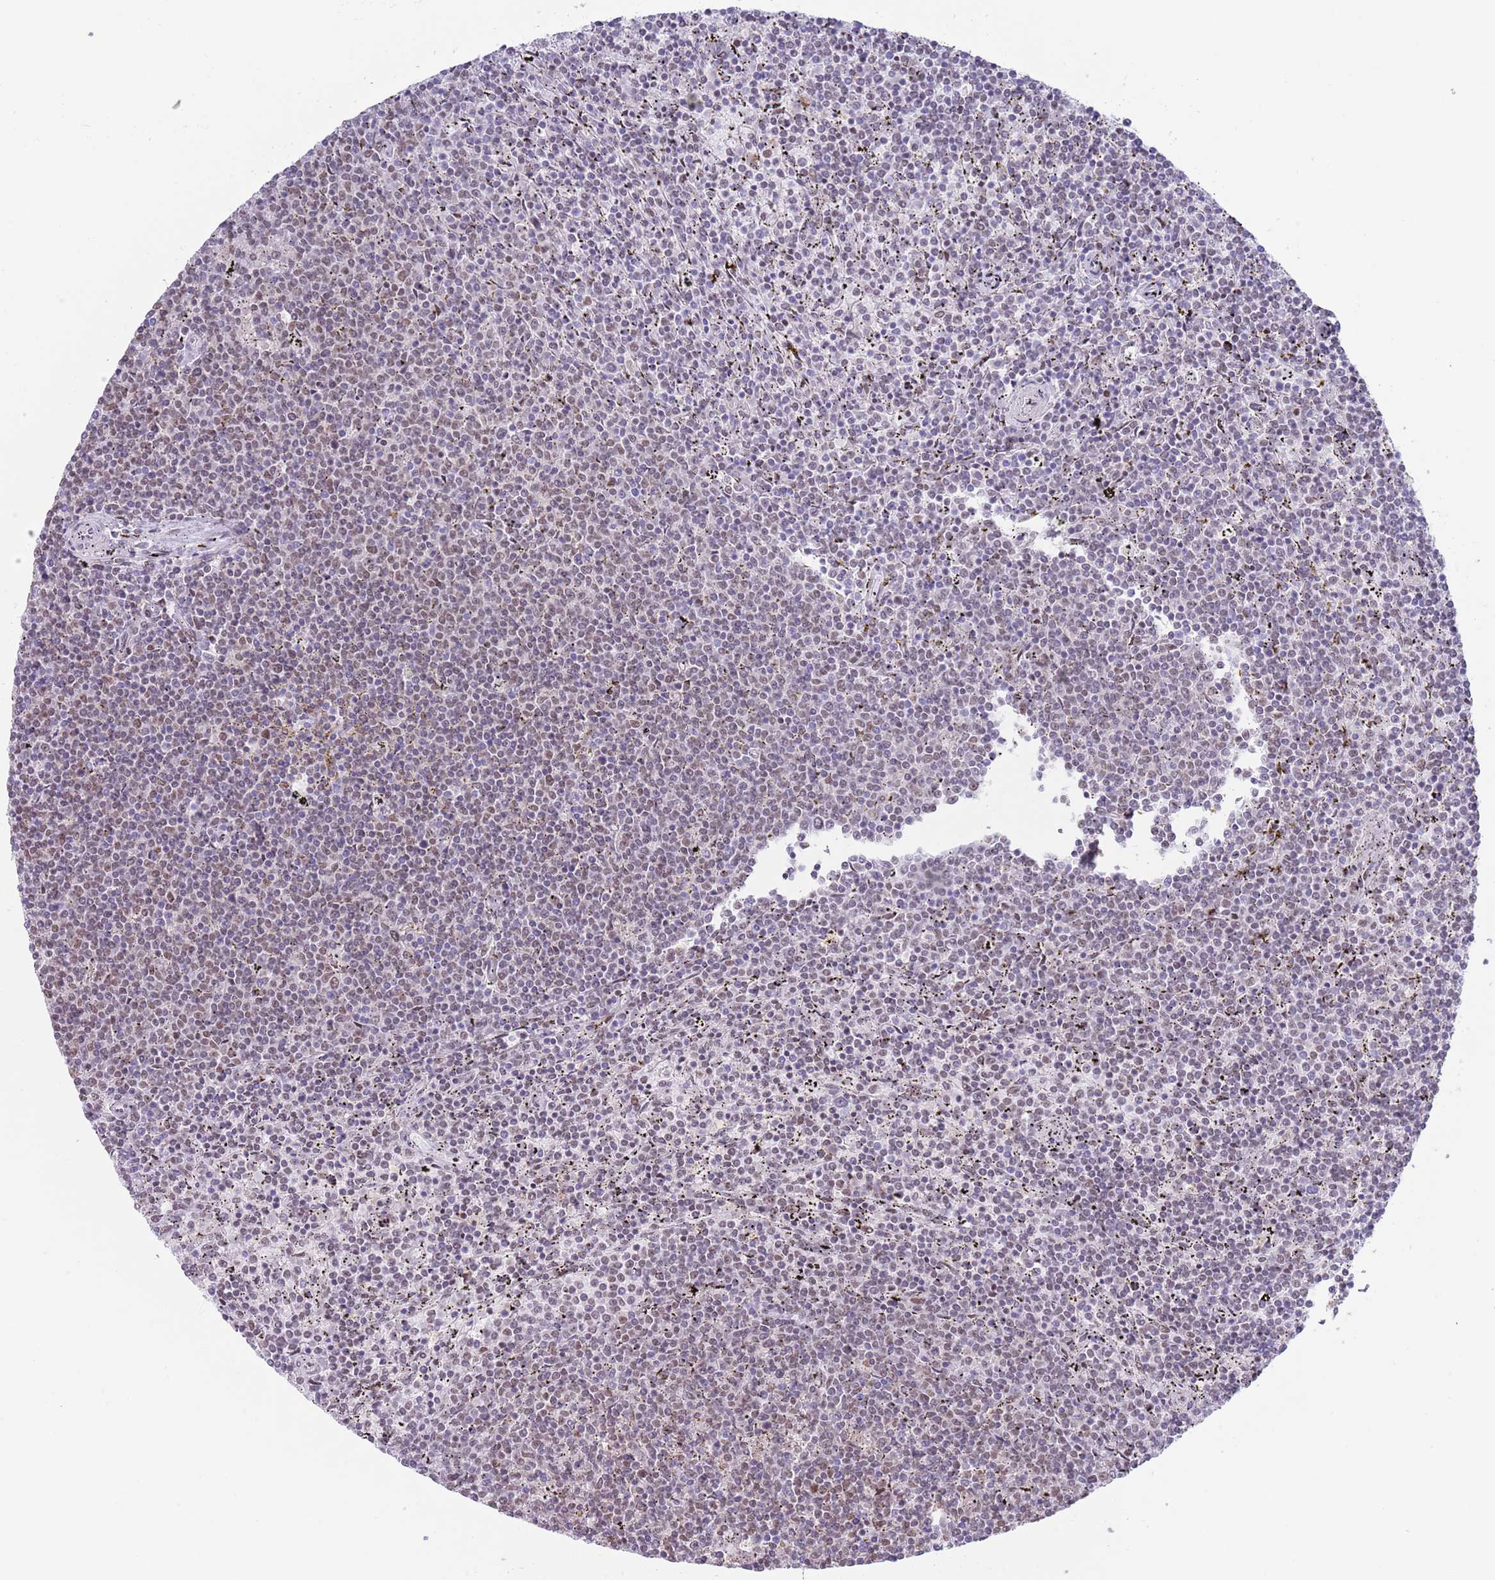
{"staining": {"intensity": "weak", "quantity": "25%-75%", "location": "nuclear"}, "tissue": "lymphoma", "cell_type": "Tumor cells", "image_type": "cancer", "snomed": [{"axis": "morphology", "description": "Malignant lymphoma, non-Hodgkin's type, Low grade"}, {"axis": "topography", "description": "Spleen"}], "caption": "Weak nuclear protein positivity is appreciated in about 25%-75% of tumor cells in low-grade malignant lymphoma, non-Hodgkin's type. The protein is shown in brown color, while the nuclei are stained blue.", "gene": "ZNF382", "patient": {"sex": "female", "age": 50}}